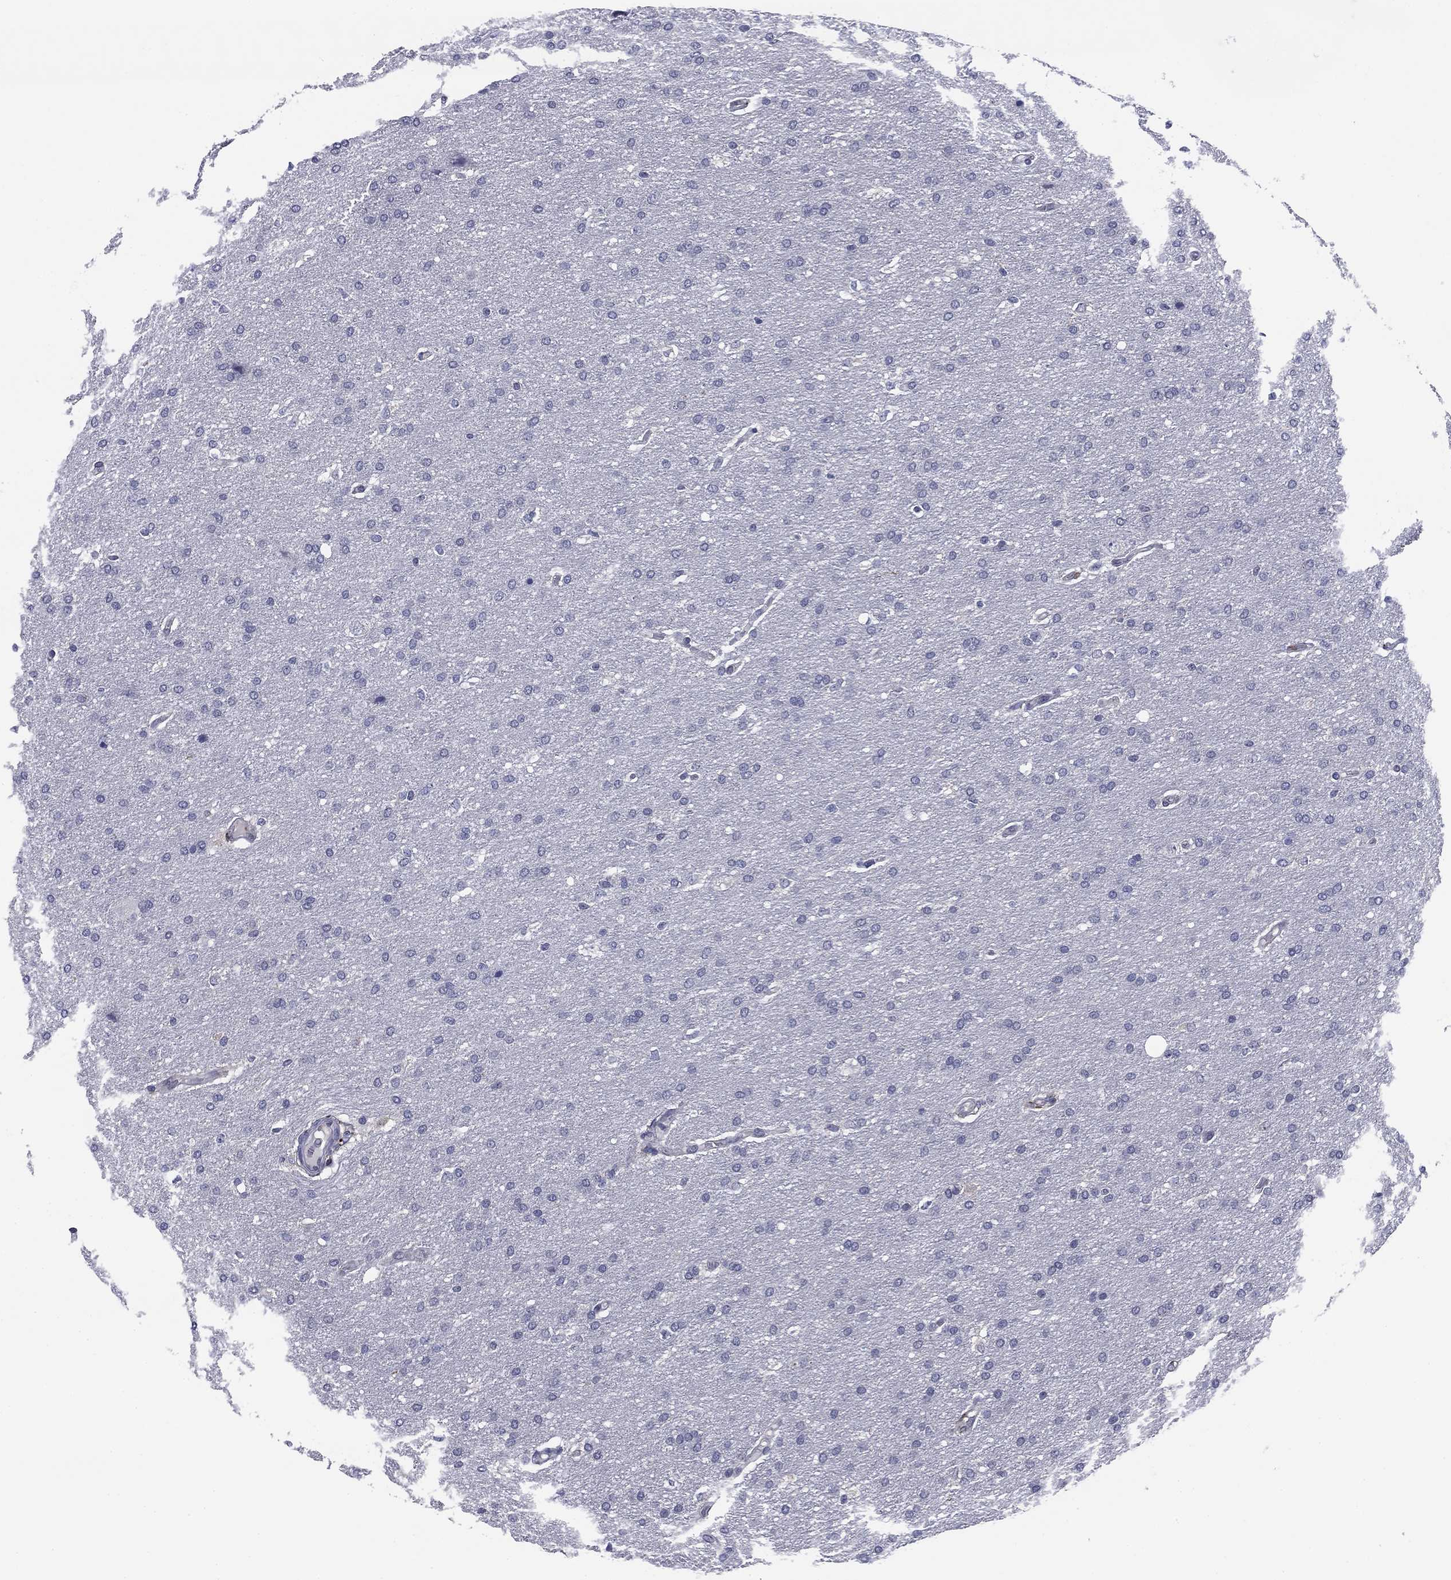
{"staining": {"intensity": "negative", "quantity": "none", "location": "none"}, "tissue": "glioma", "cell_type": "Tumor cells", "image_type": "cancer", "snomed": [{"axis": "morphology", "description": "Glioma, malignant, Low grade"}, {"axis": "topography", "description": "Brain"}], "caption": "A high-resolution micrograph shows IHC staining of glioma, which reveals no significant expression in tumor cells.", "gene": "REXO5", "patient": {"sex": "female", "age": 37}}